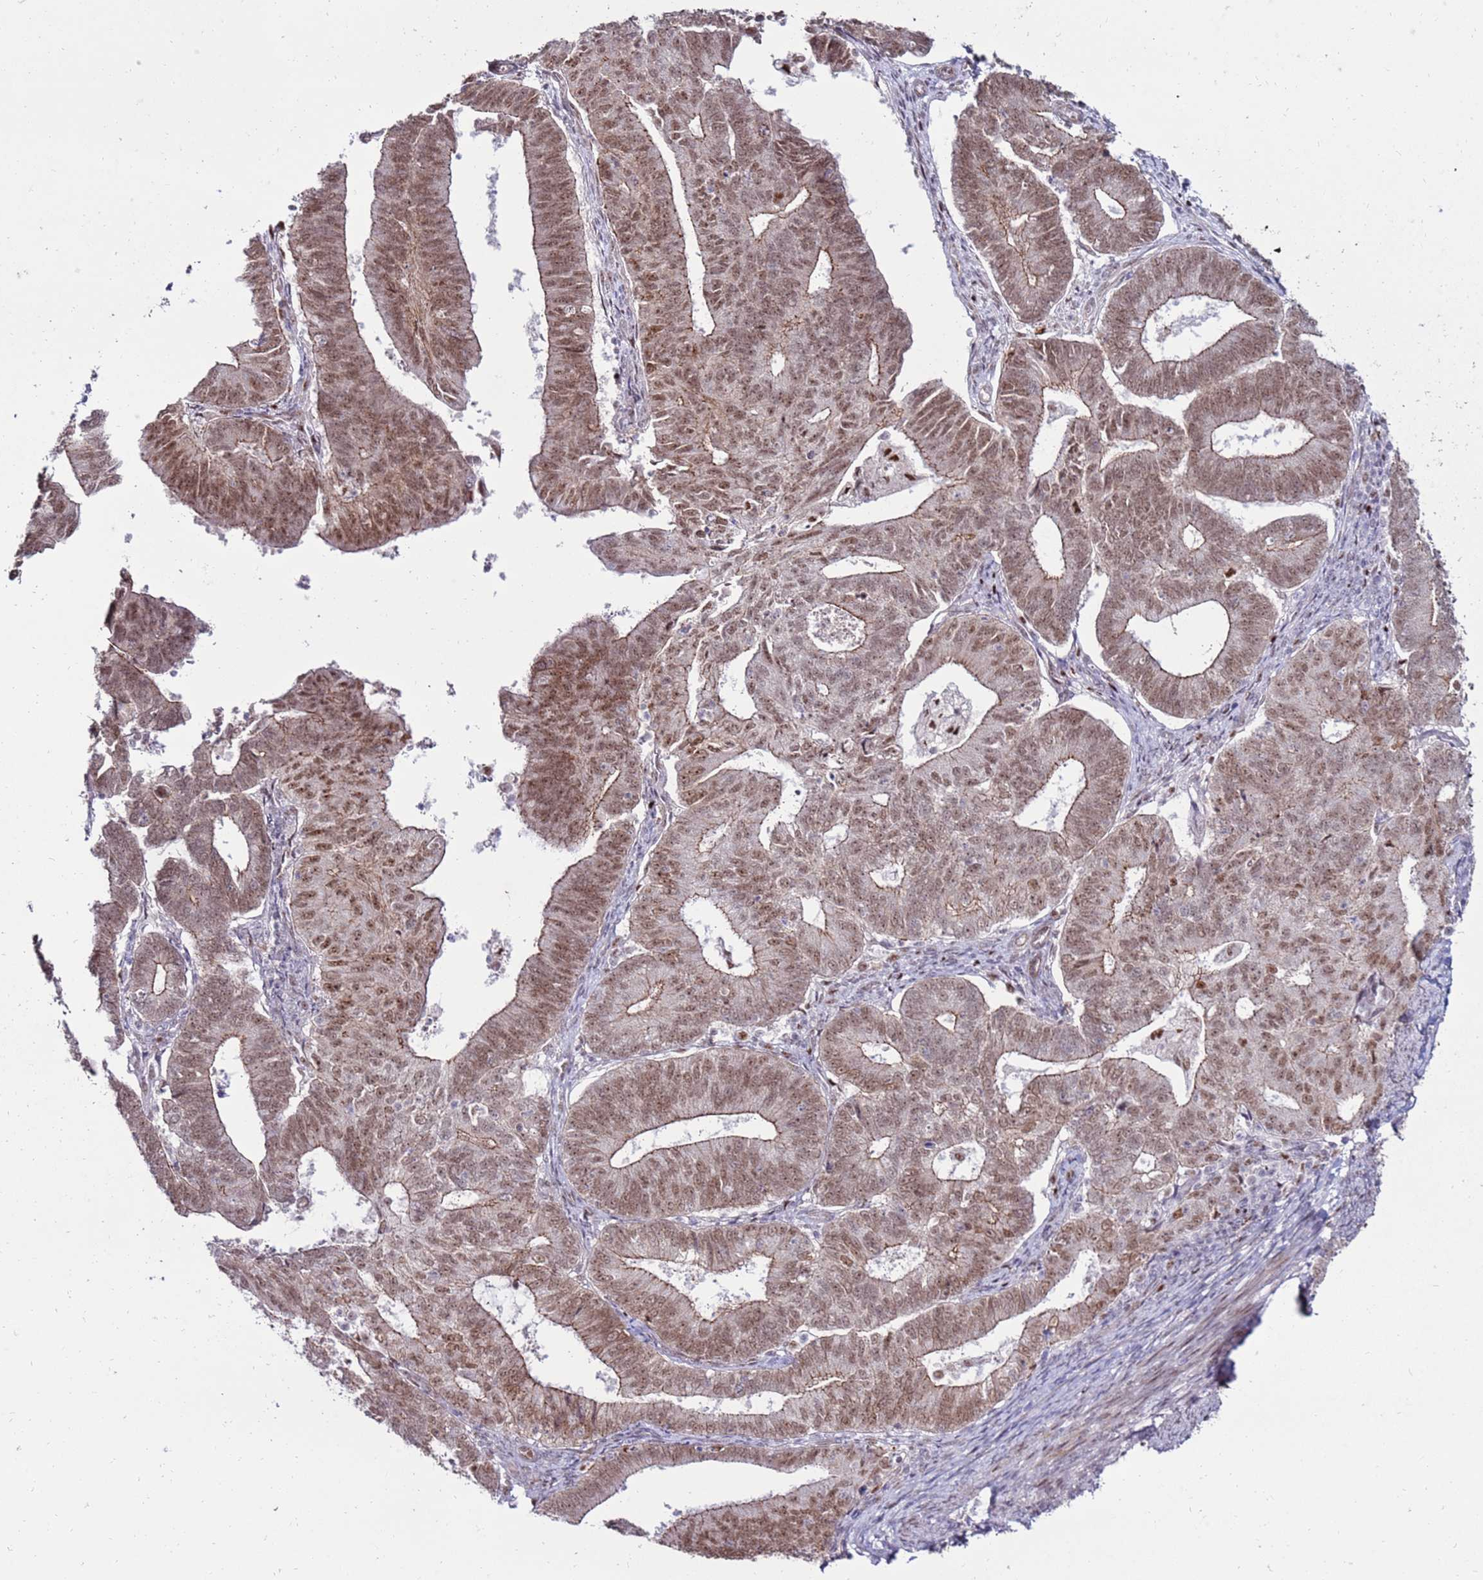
{"staining": {"intensity": "moderate", "quantity": ">75%", "location": "cytoplasmic/membranous,nuclear"}, "tissue": "endometrial cancer", "cell_type": "Tumor cells", "image_type": "cancer", "snomed": [{"axis": "morphology", "description": "Adenocarcinoma, NOS"}, {"axis": "topography", "description": "Endometrium"}], "caption": "Immunohistochemistry of endometrial adenocarcinoma exhibits medium levels of moderate cytoplasmic/membranous and nuclear positivity in about >75% of tumor cells. The protein is shown in brown color, while the nuclei are stained blue.", "gene": "KPNA4", "patient": {"sex": "female", "age": 70}}